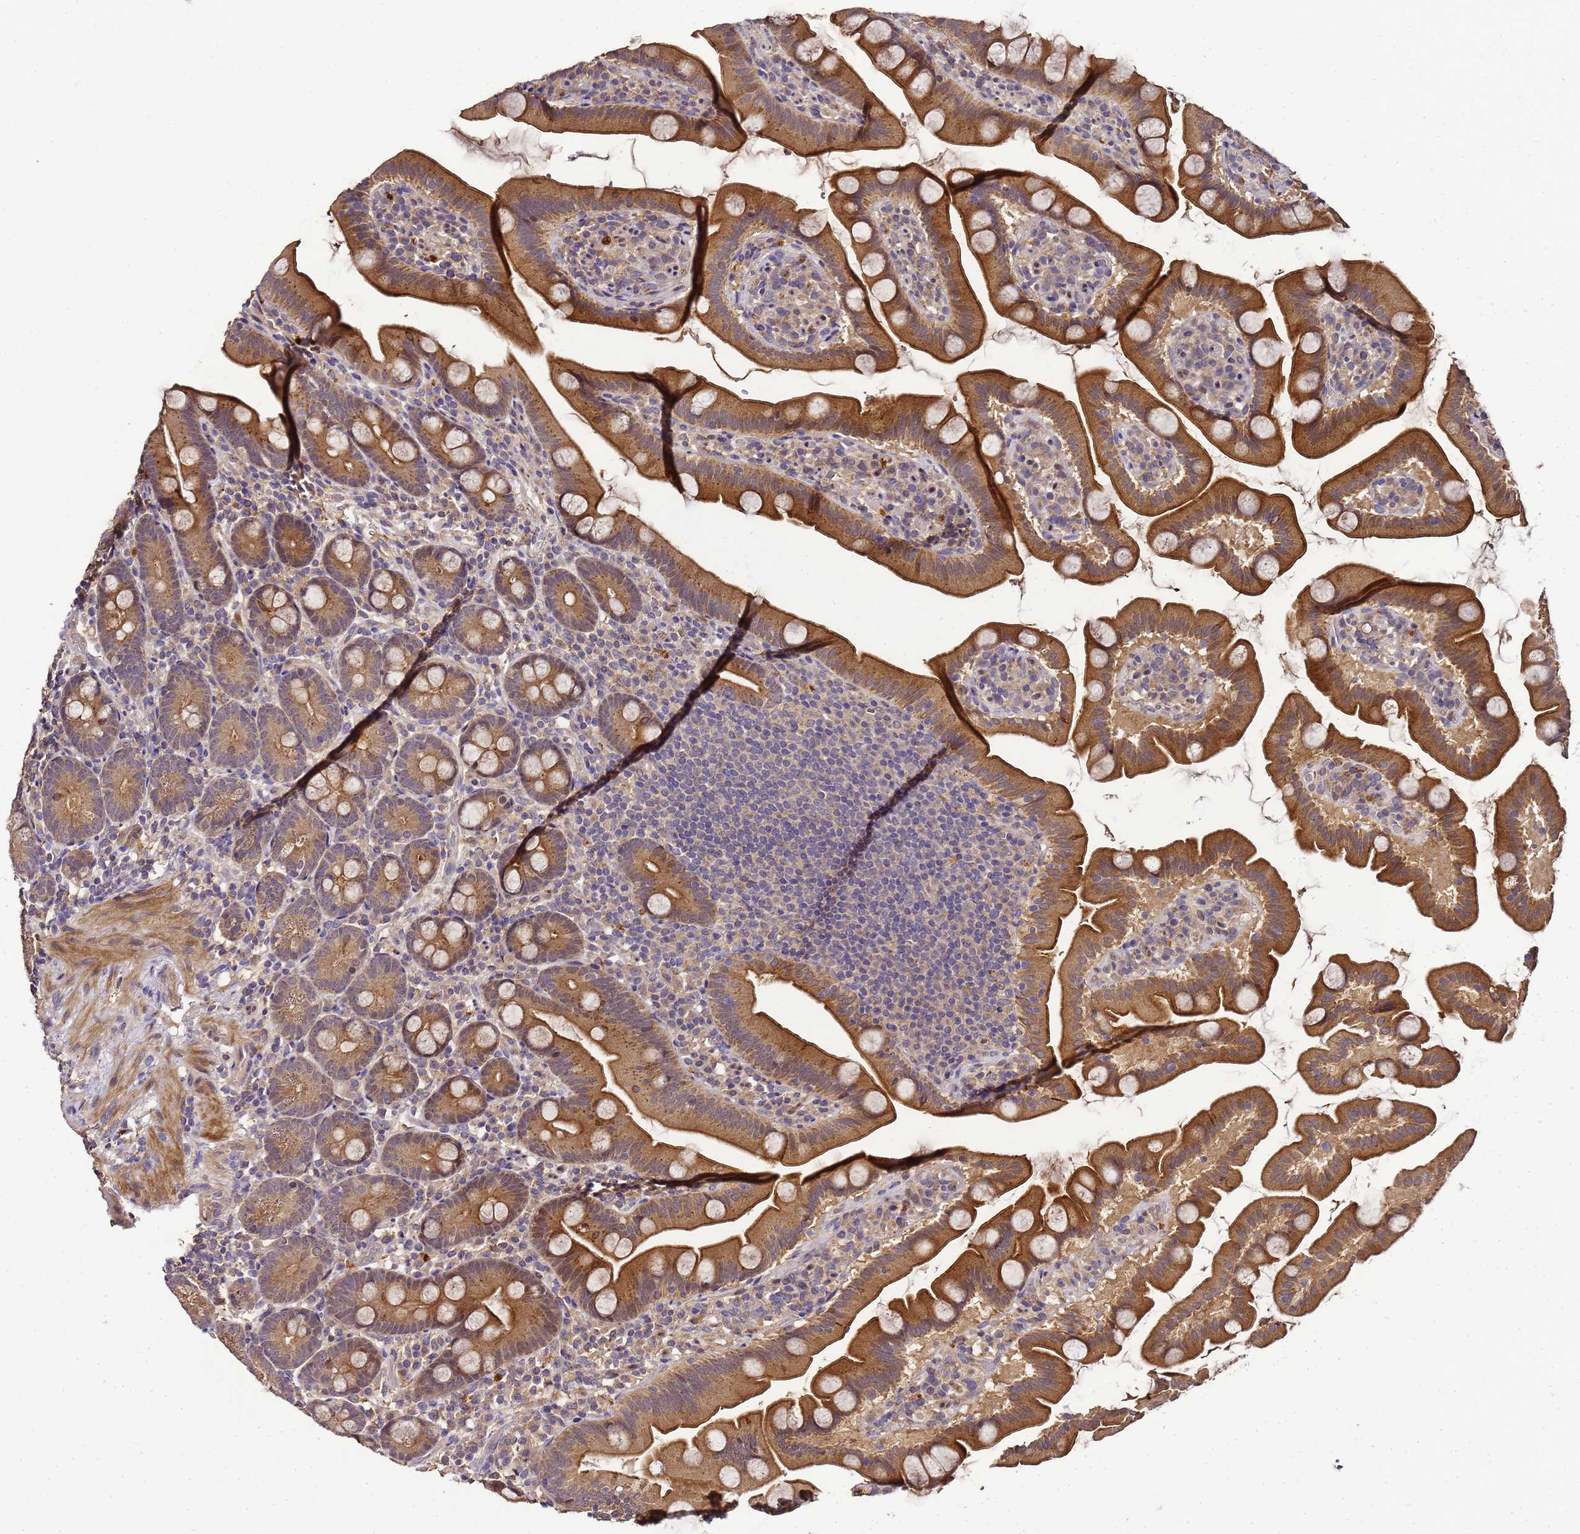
{"staining": {"intensity": "moderate", "quantity": ">75%", "location": "cytoplasmic/membranous"}, "tissue": "small intestine", "cell_type": "Glandular cells", "image_type": "normal", "snomed": [{"axis": "morphology", "description": "Normal tissue, NOS"}, {"axis": "topography", "description": "Small intestine"}], "caption": "The photomicrograph shows staining of normal small intestine, revealing moderate cytoplasmic/membranous protein staining (brown color) within glandular cells.", "gene": "LGI4", "patient": {"sex": "female", "age": 68}}